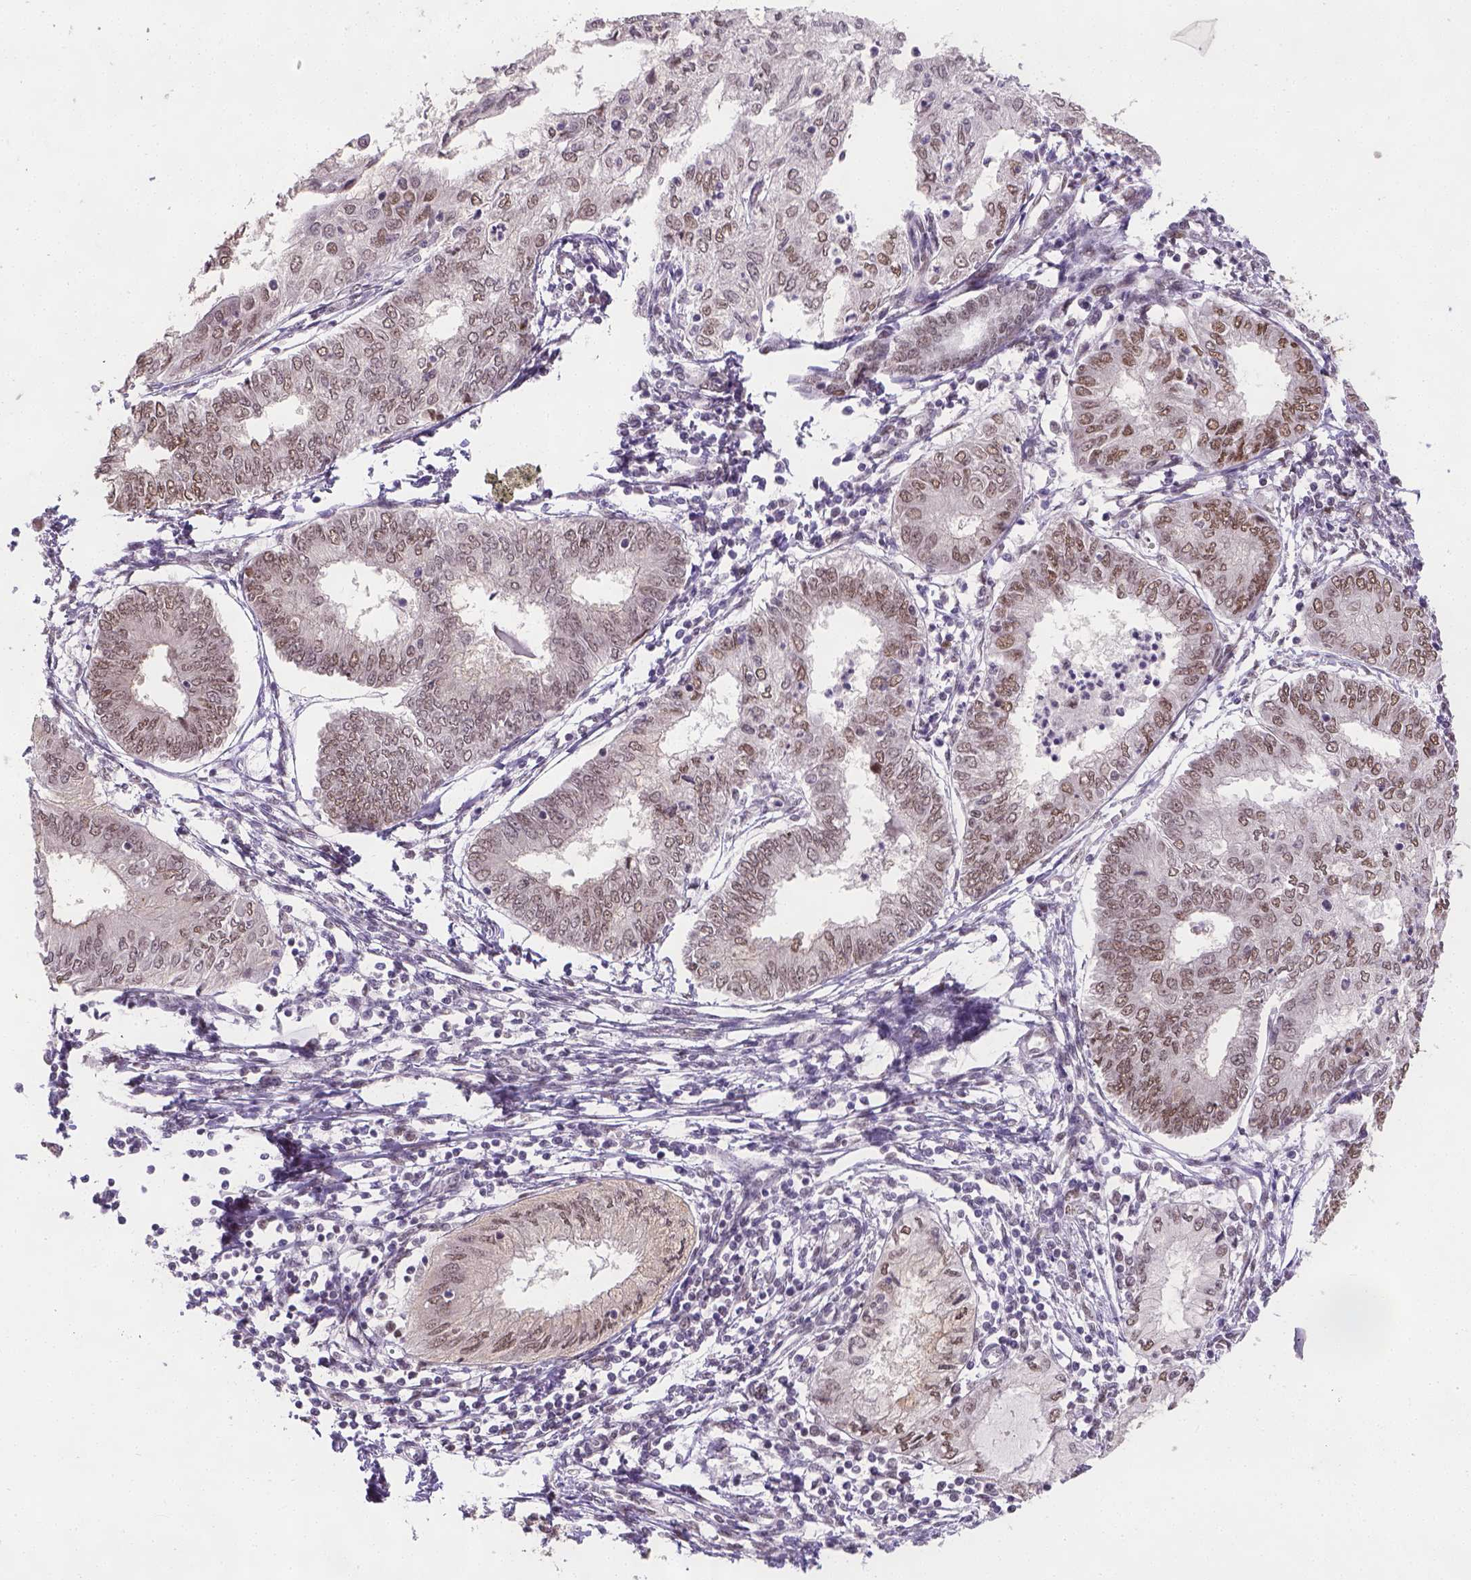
{"staining": {"intensity": "weak", "quantity": ">75%", "location": "nuclear"}, "tissue": "endometrial cancer", "cell_type": "Tumor cells", "image_type": "cancer", "snomed": [{"axis": "morphology", "description": "Adenocarcinoma, NOS"}, {"axis": "topography", "description": "Endometrium"}], "caption": "Human endometrial adenocarcinoma stained for a protein (brown) displays weak nuclear positive expression in about >75% of tumor cells.", "gene": "FANCE", "patient": {"sex": "female", "age": 68}}